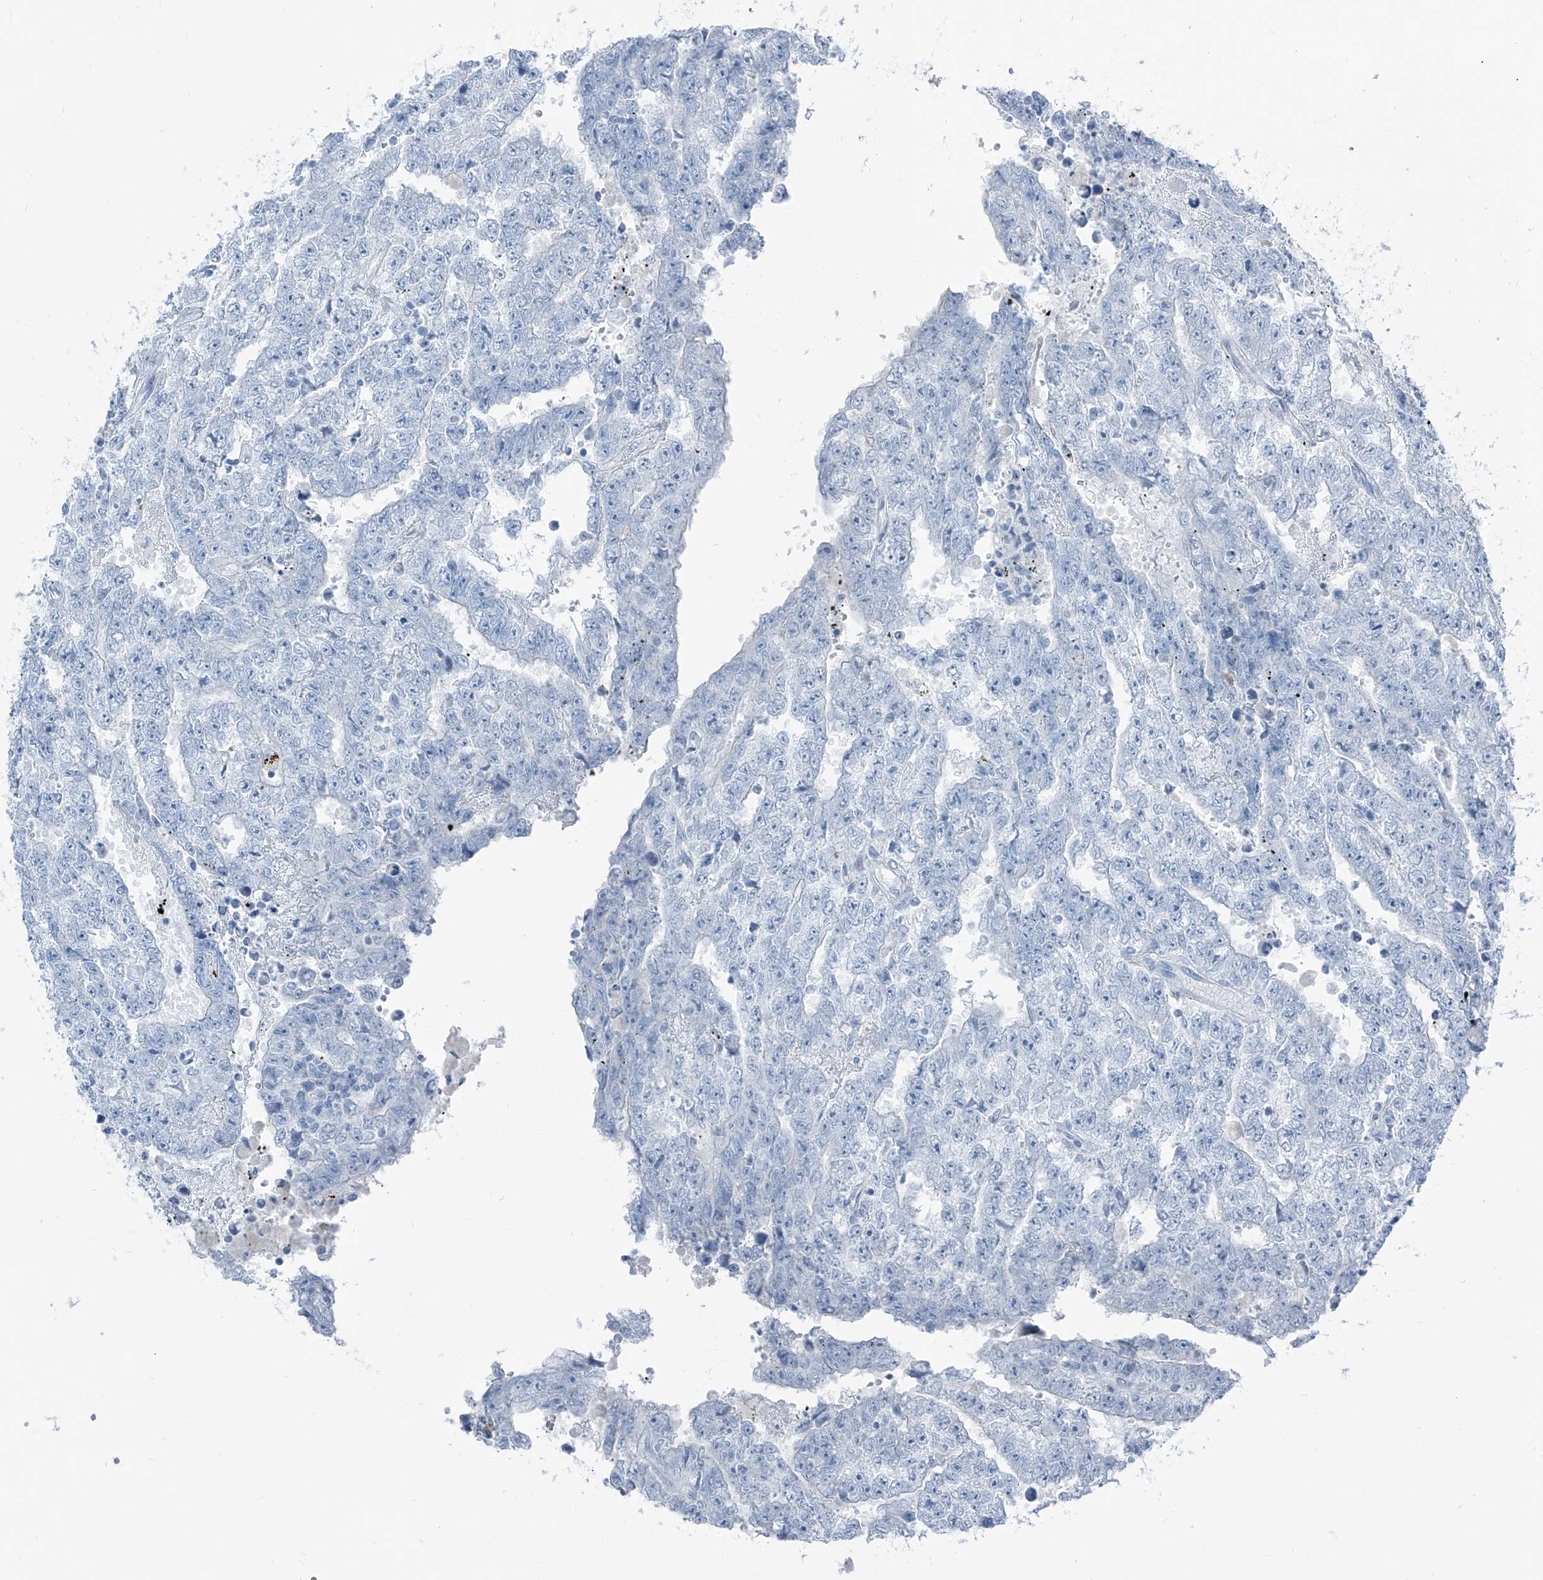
{"staining": {"intensity": "negative", "quantity": "none", "location": "none"}, "tissue": "testis cancer", "cell_type": "Tumor cells", "image_type": "cancer", "snomed": [{"axis": "morphology", "description": "Carcinoma, Embryonal, NOS"}, {"axis": "topography", "description": "Testis"}], "caption": "Testis cancer stained for a protein using IHC demonstrates no expression tumor cells.", "gene": "RGN", "patient": {"sex": "male", "age": 25}}